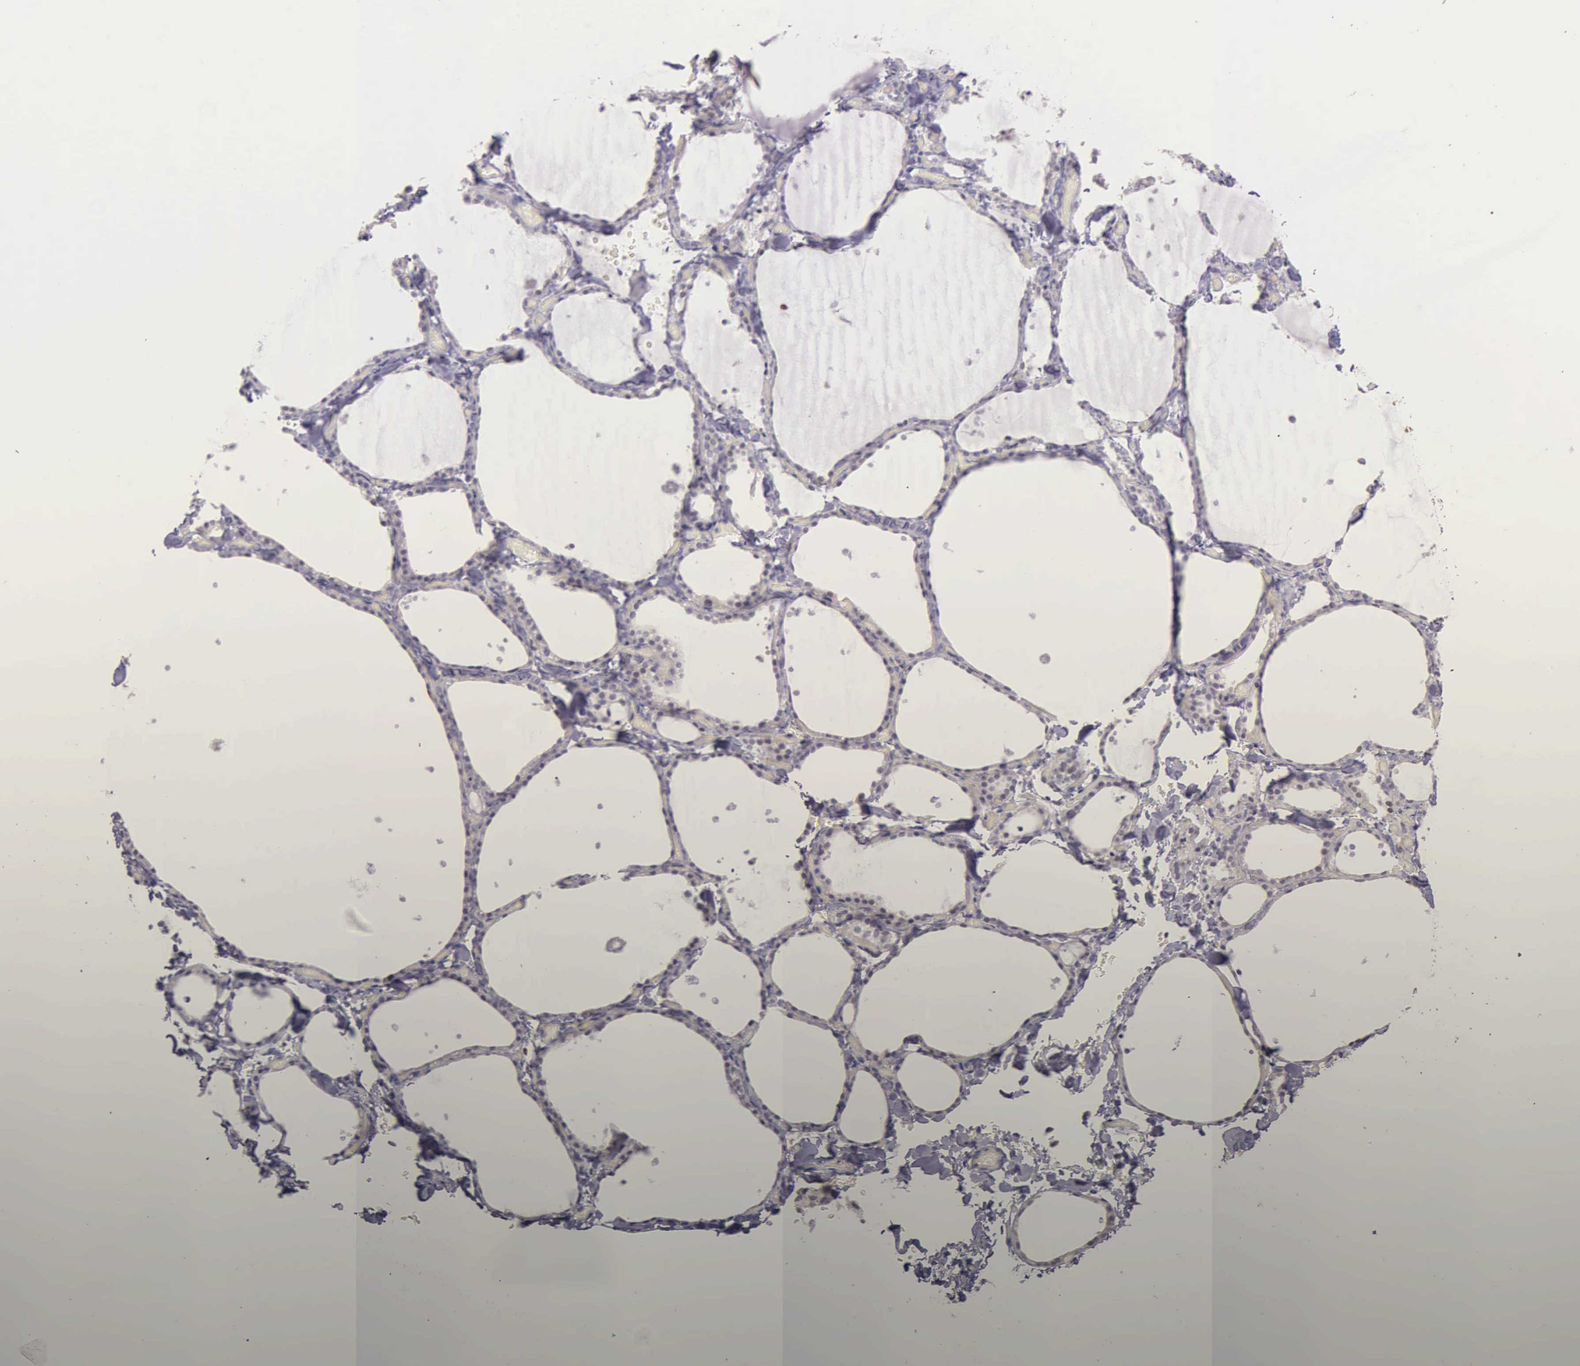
{"staining": {"intensity": "negative", "quantity": "none", "location": "none"}, "tissue": "thyroid gland", "cell_type": "Glandular cells", "image_type": "normal", "snomed": [{"axis": "morphology", "description": "Normal tissue, NOS"}, {"axis": "topography", "description": "Thyroid gland"}], "caption": "Immunohistochemistry of benign human thyroid gland displays no staining in glandular cells. The staining was performed using DAB (3,3'-diaminobenzidine) to visualize the protein expression in brown, while the nuclei were stained in blue with hematoxylin (Magnification: 20x).", "gene": "MCM5", "patient": {"sex": "male", "age": 34}}